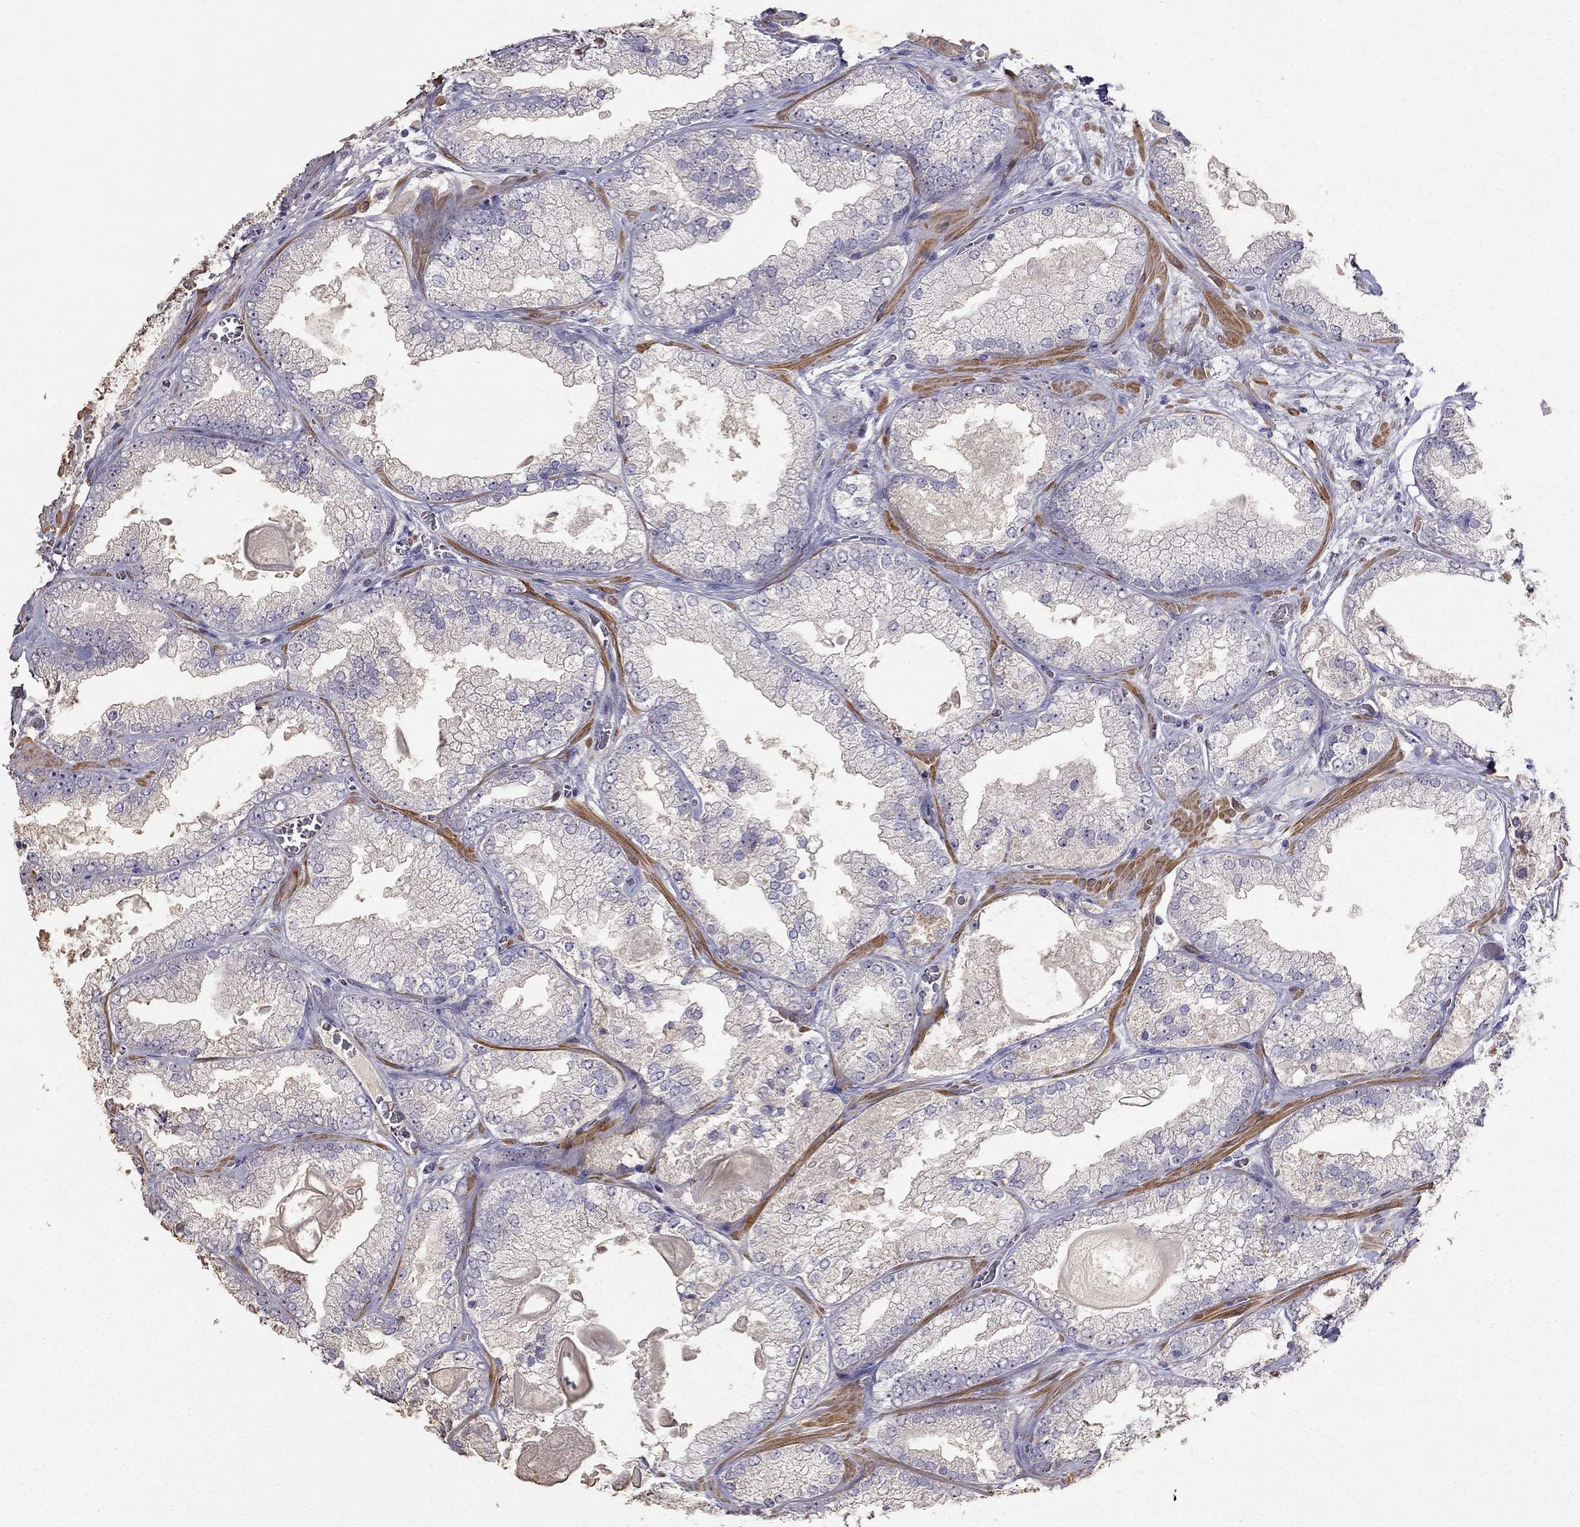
{"staining": {"intensity": "negative", "quantity": "none", "location": "none"}, "tissue": "prostate cancer", "cell_type": "Tumor cells", "image_type": "cancer", "snomed": [{"axis": "morphology", "description": "Adenocarcinoma, Low grade"}, {"axis": "topography", "description": "Prostate"}], "caption": "Human prostate low-grade adenocarcinoma stained for a protein using immunohistochemistry reveals no staining in tumor cells.", "gene": "C16orf89", "patient": {"sex": "male", "age": 57}}